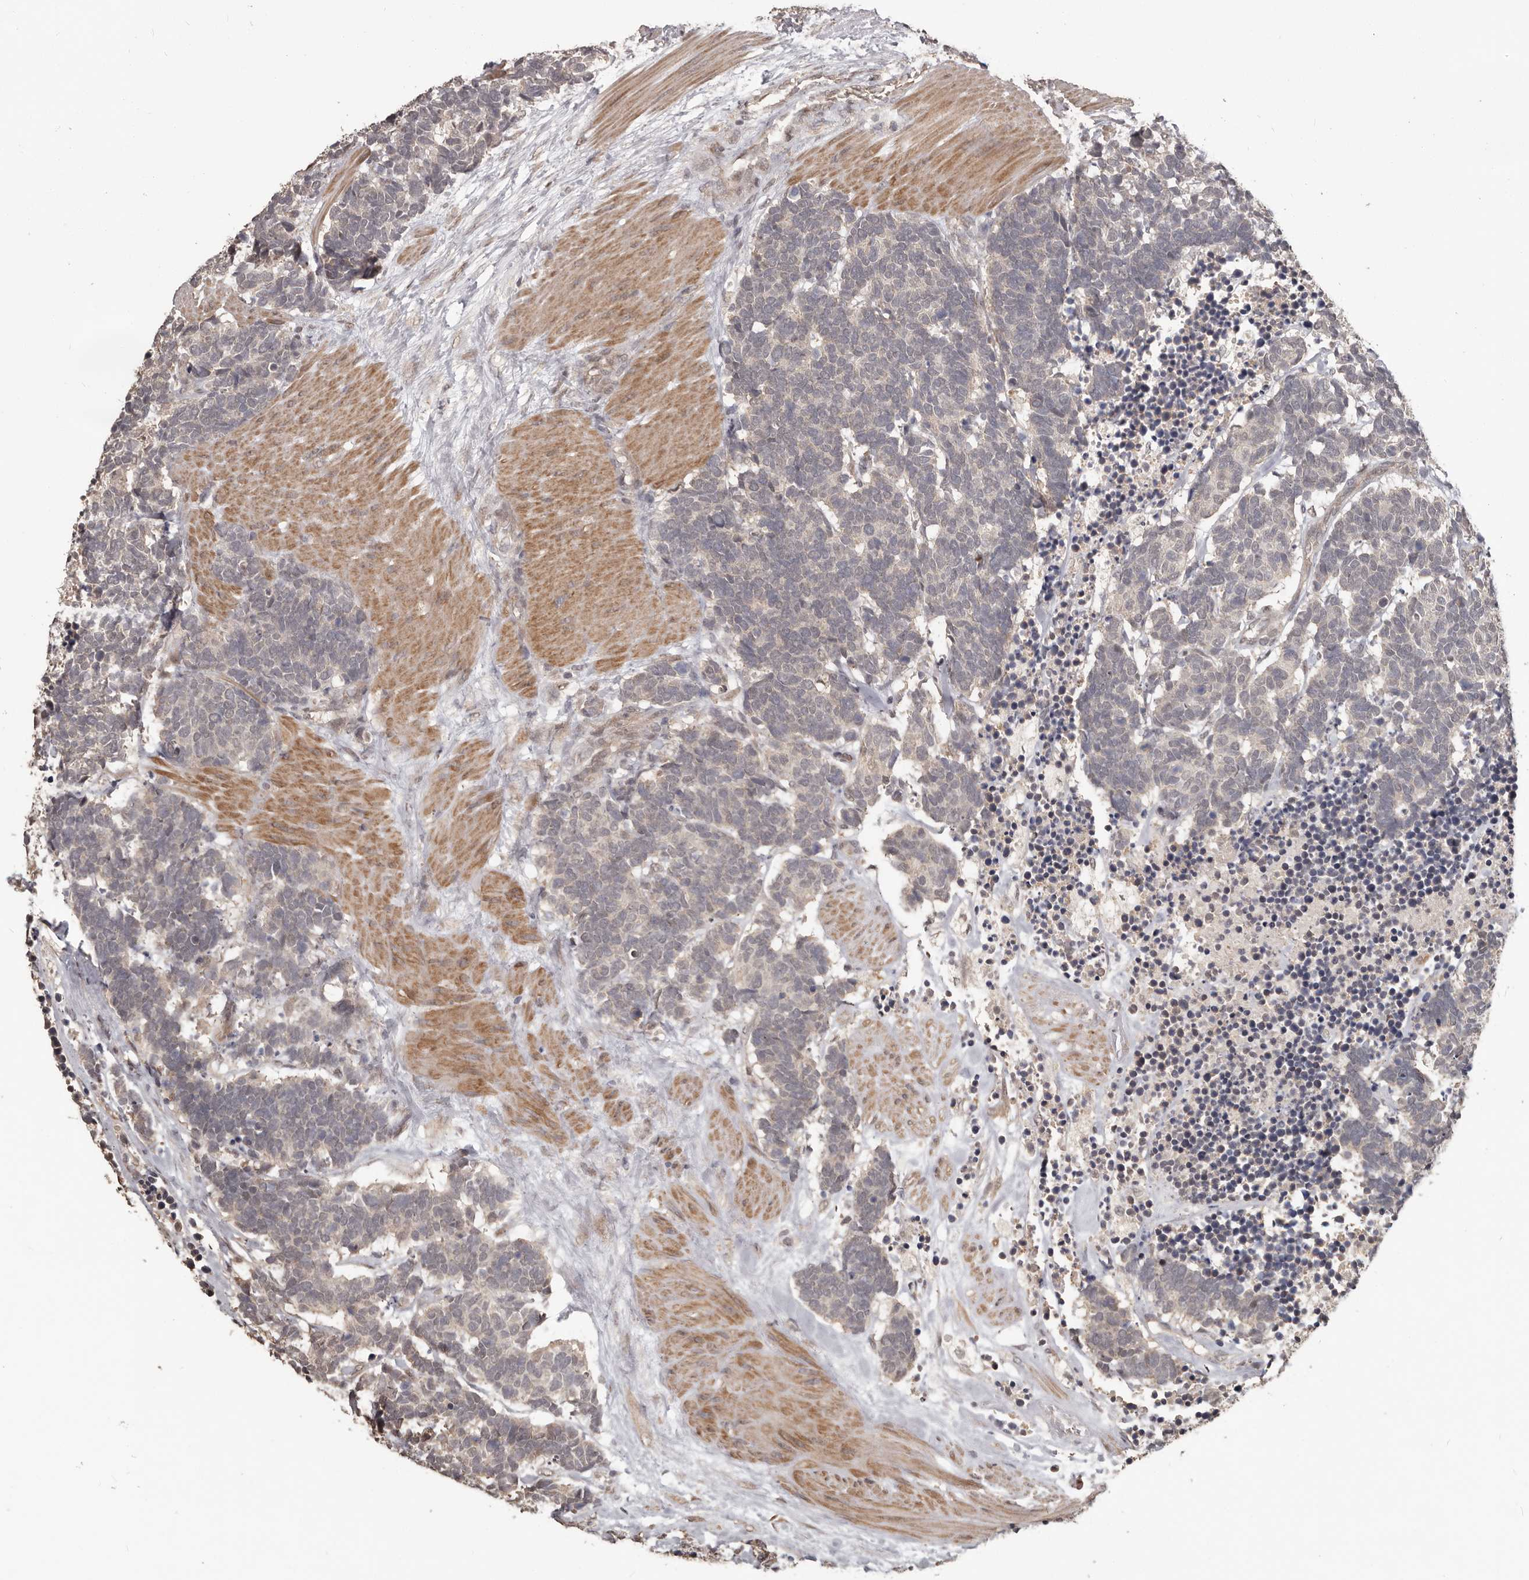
{"staining": {"intensity": "weak", "quantity": ">75%", "location": "cytoplasmic/membranous"}, "tissue": "carcinoid", "cell_type": "Tumor cells", "image_type": "cancer", "snomed": [{"axis": "morphology", "description": "Carcinoma, NOS"}, {"axis": "morphology", "description": "Carcinoid, malignant, NOS"}, {"axis": "topography", "description": "Urinary bladder"}], "caption": "Tumor cells demonstrate low levels of weak cytoplasmic/membranous expression in about >75% of cells in carcinoid. Nuclei are stained in blue.", "gene": "ZFP14", "patient": {"sex": "male", "age": 57}}